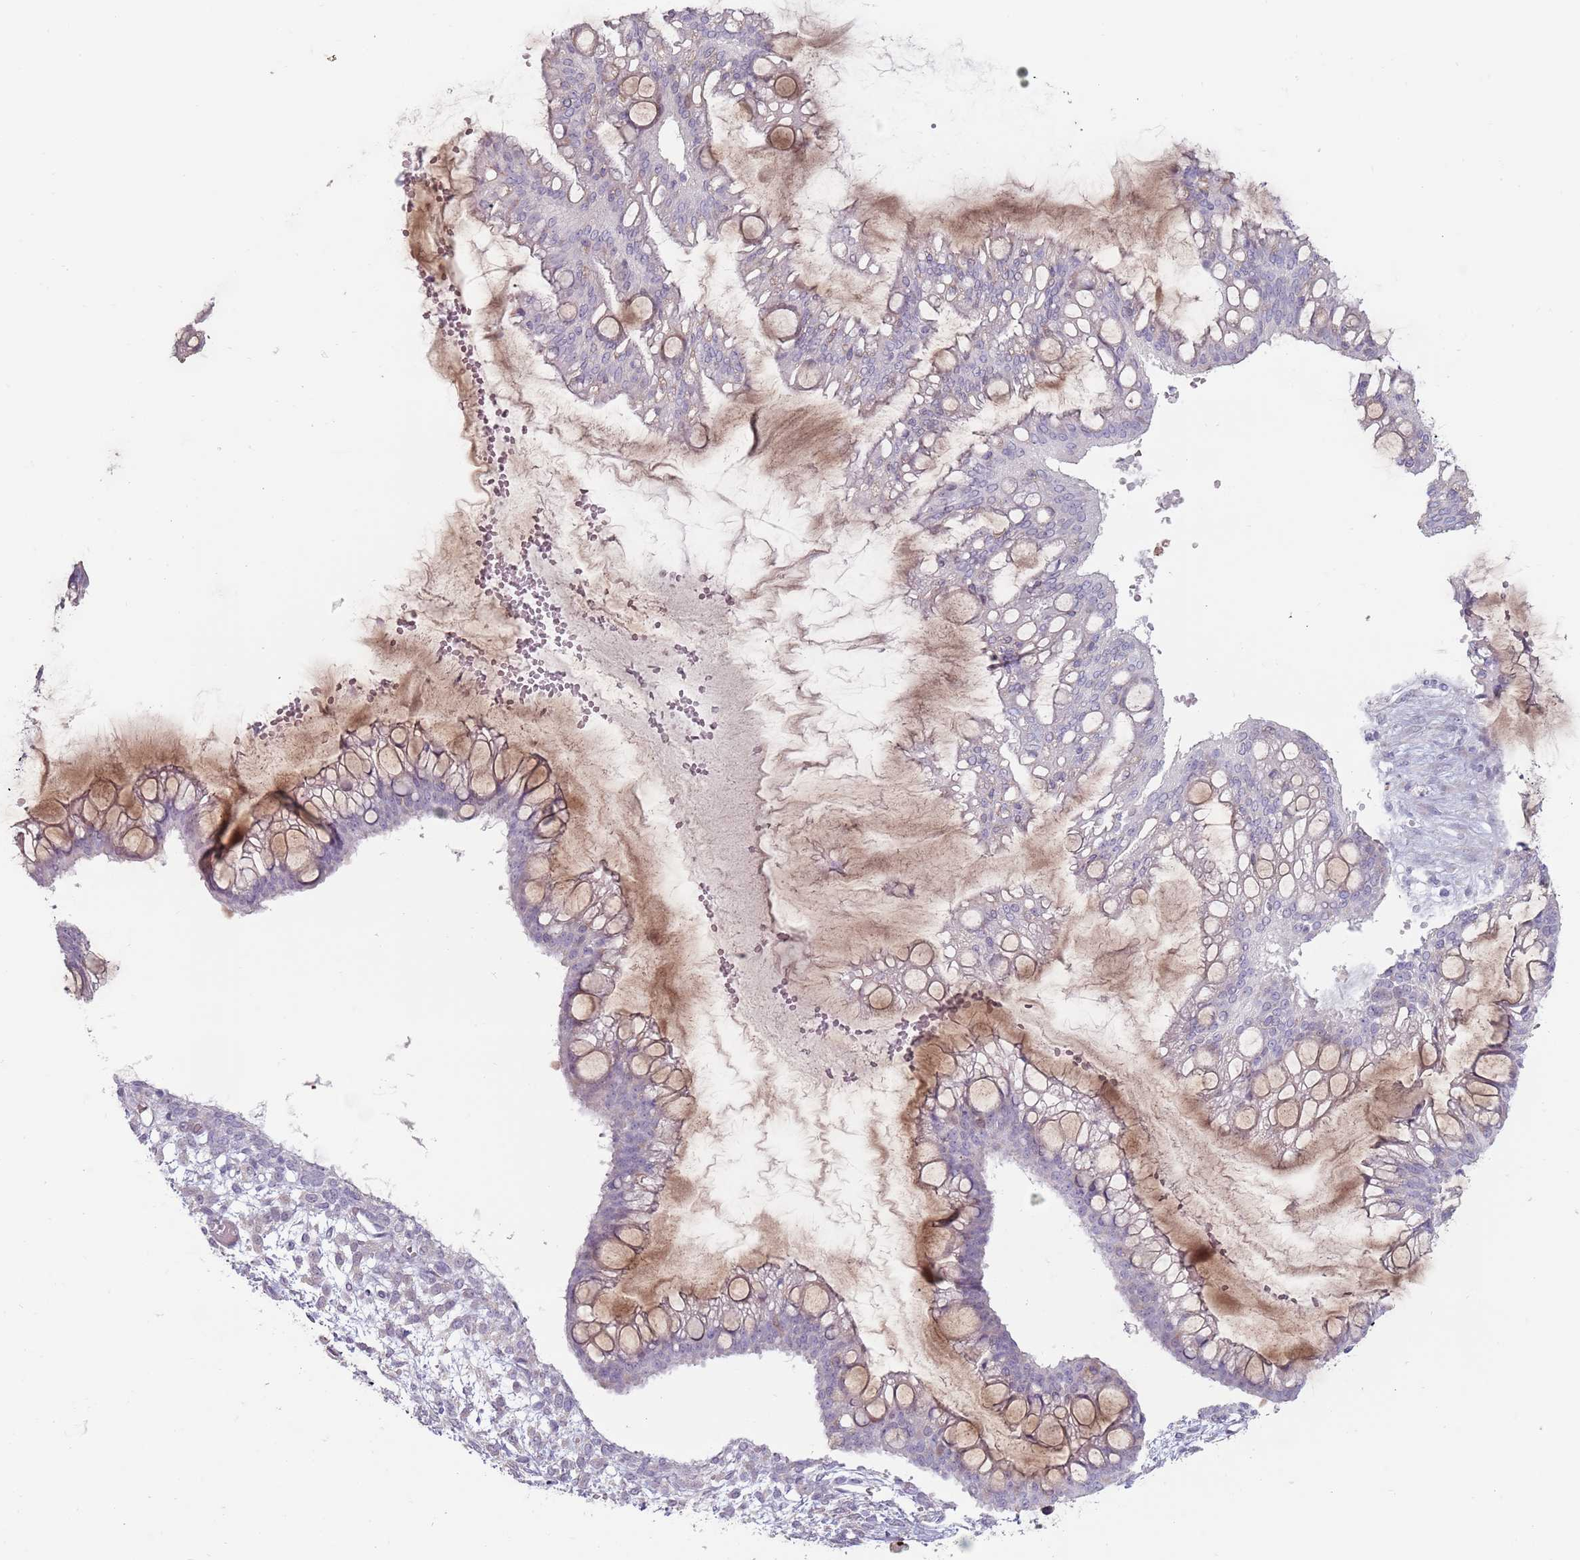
{"staining": {"intensity": "weak", "quantity": "25%-75%", "location": "cytoplasmic/membranous"}, "tissue": "ovarian cancer", "cell_type": "Tumor cells", "image_type": "cancer", "snomed": [{"axis": "morphology", "description": "Cystadenocarcinoma, mucinous, NOS"}, {"axis": "topography", "description": "Ovary"}], "caption": "Immunohistochemical staining of ovarian cancer demonstrates low levels of weak cytoplasmic/membranous protein positivity in about 25%-75% of tumor cells.", "gene": "DXO", "patient": {"sex": "female", "age": 73}}